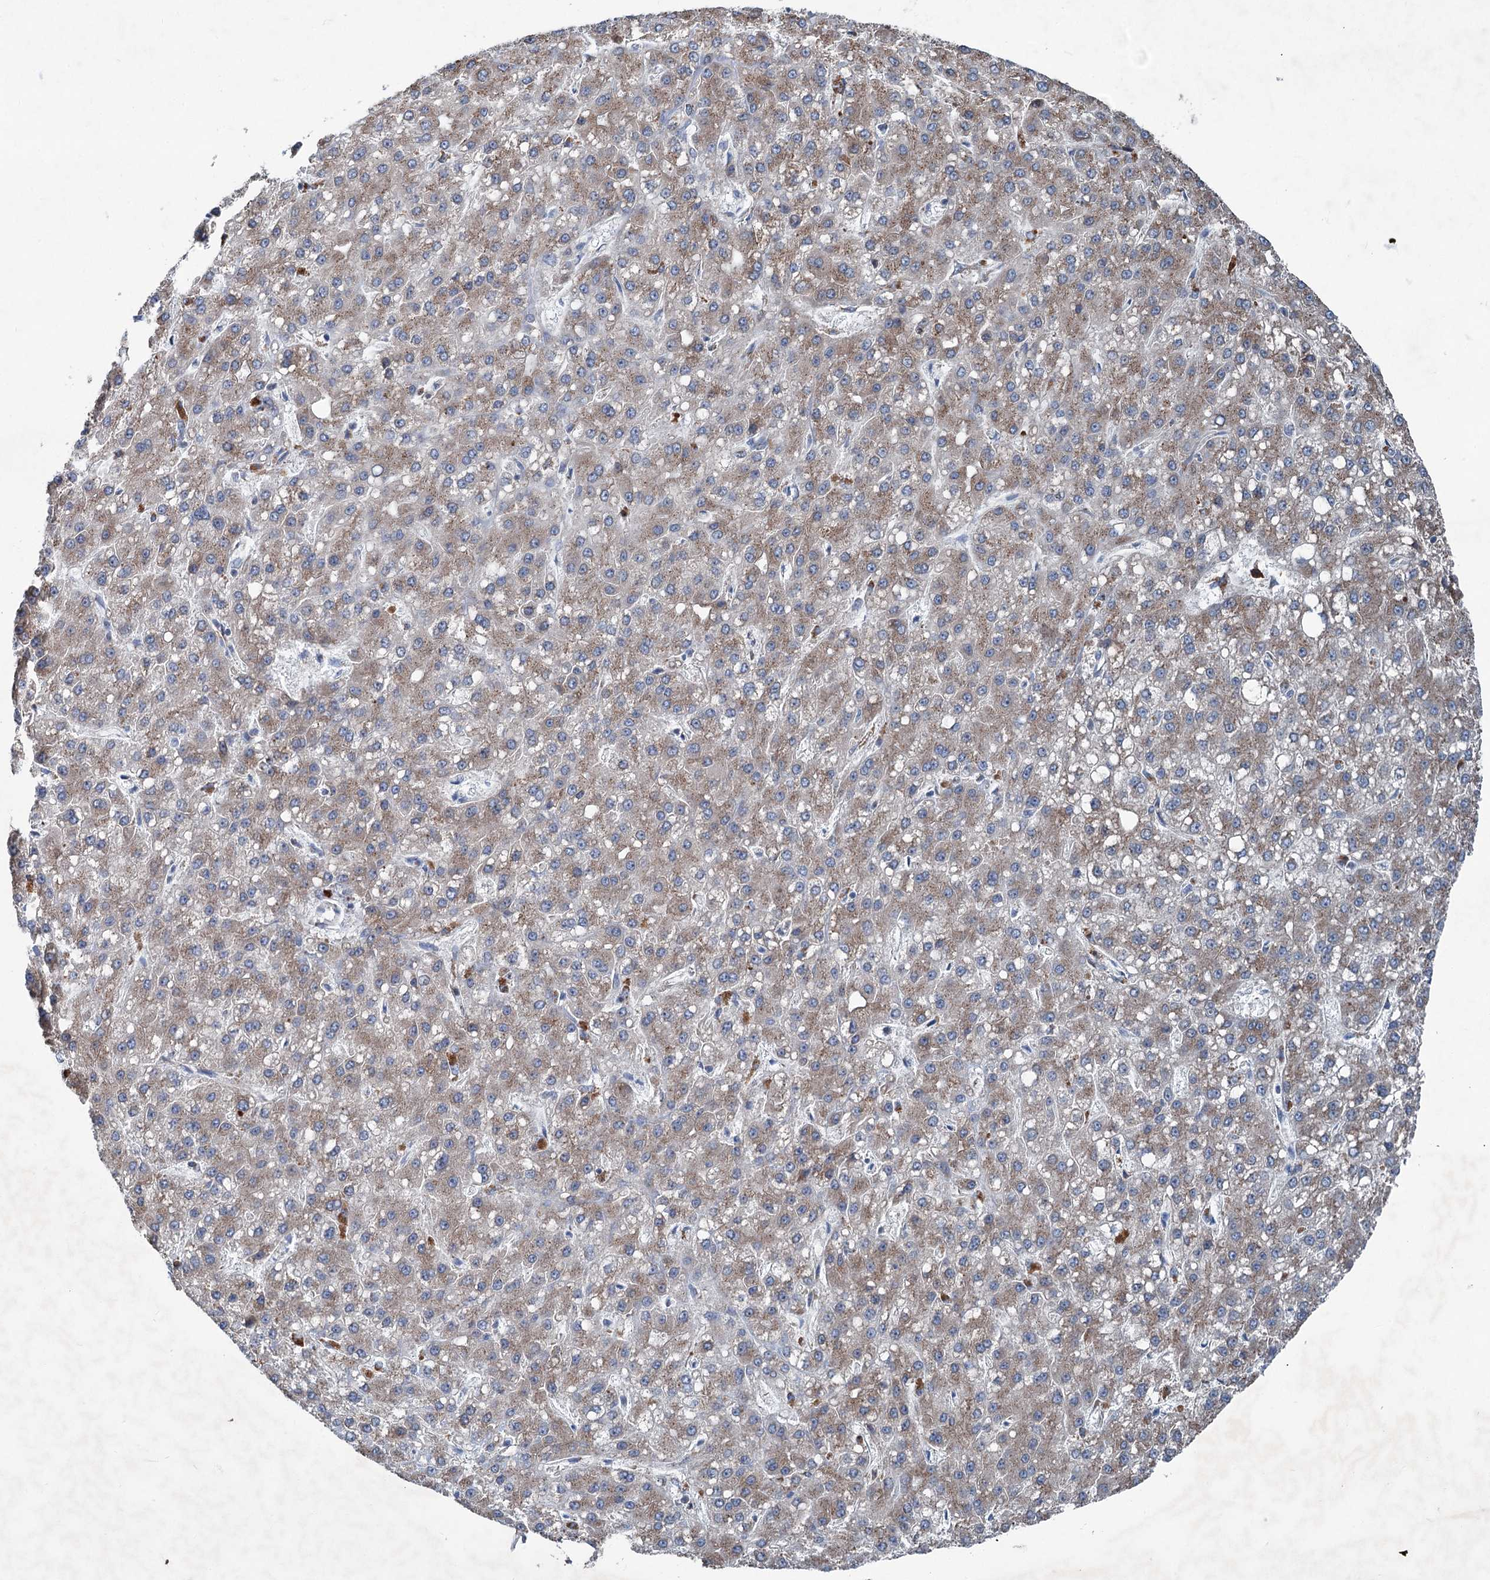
{"staining": {"intensity": "weak", "quantity": ">75%", "location": "cytoplasmic/membranous"}, "tissue": "liver cancer", "cell_type": "Tumor cells", "image_type": "cancer", "snomed": [{"axis": "morphology", "description": "Carcinoma, Hepatocellular, NOS"}, {"axis": "topography", "description": "Liver"}], "caption": "Immunohistochemical staining of human liver hepatocellular carcinoma shows low levels of weak cytoplasmic/membranous protein expression in approximately >75% of tumor cells. Using DAB (brown) and hematoxylin (blue) stains, captured at high magnification using brightfield microscopy.", "gene": "CALCOCO1", "patient": {"sex": "male", "age": 67}}